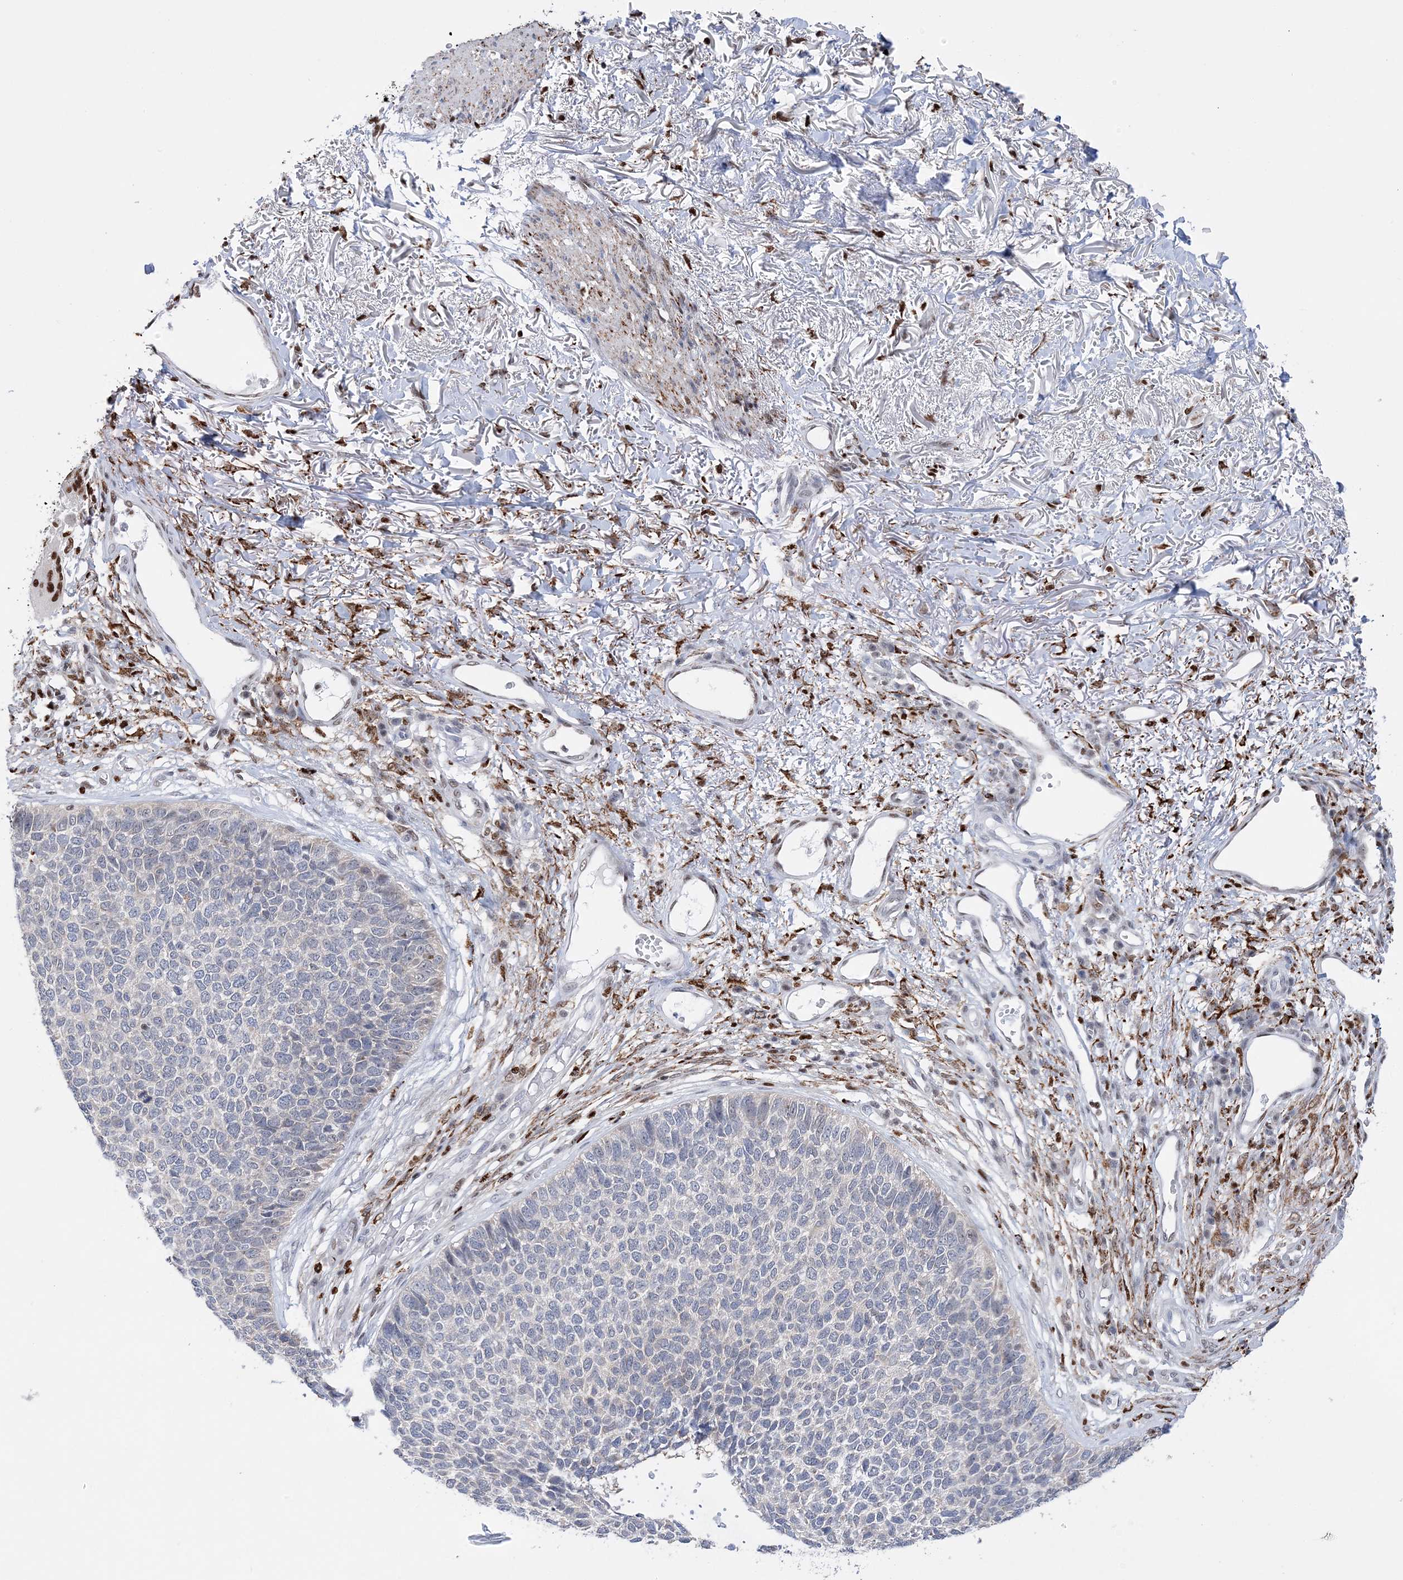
{"staining": {"intensity": "negative", "quantity": "none", "location": "none"}, "tissue": "skin cancer", "cell_type": "Tumor cells", "image_type": "cancer", "snomed": [{"axis": "morphology", "description": "Basal cell carcinoma"}, {"axis": "topography", "description": "Skin"}], "caption": "Immunohistochemical staining of skin cancer reveals no significant staining in tumor cells. (Stains: DAB (3,3'-diaminobenzidine) immunohistochemistry (IHC) with hematoxylin counter stain, Microscopy: brightfield microscopy at high magnification).", "gene": "NIT2", "patient": {"sex": "female", "age": 84}}